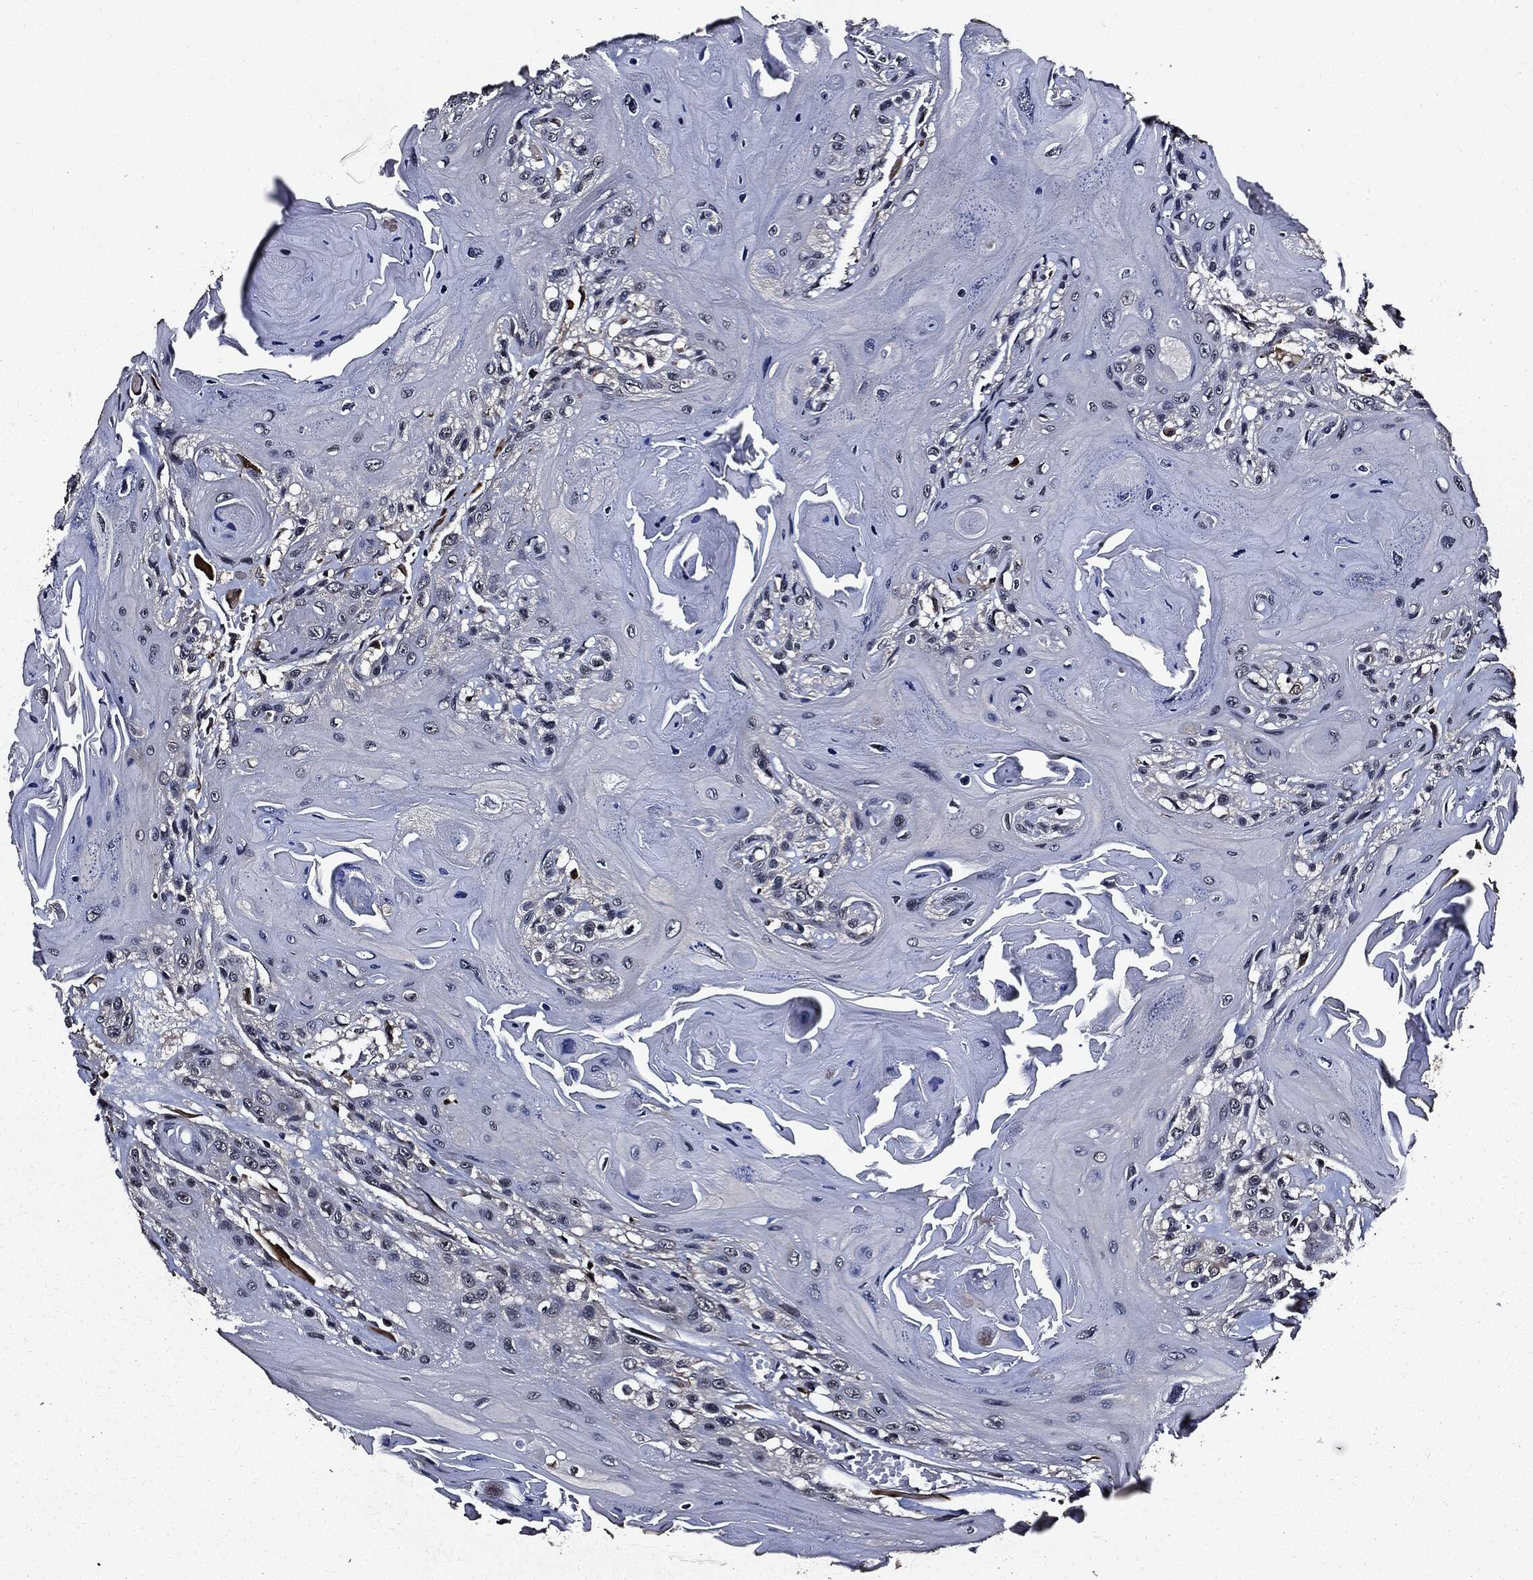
{"staining": {"intensity": "negative", "quantity": "none", "location": "none"}, "tissue": "head and neck cancer", "cell_type": "Tumor cells", "image_type": "cancer", "snomed": [{"axis": "morphology", "description": "Squamous cell carcinoma, NOS"}, {"axis": "topography", "description": "Head-Neck"}], "caption": "Protein analysis of head and neck squamous cell carcinoma demonstrates no significant staining in tumor cells.", "gene": "SUGT1", "patient": {"sex": "female", "age": 59}}